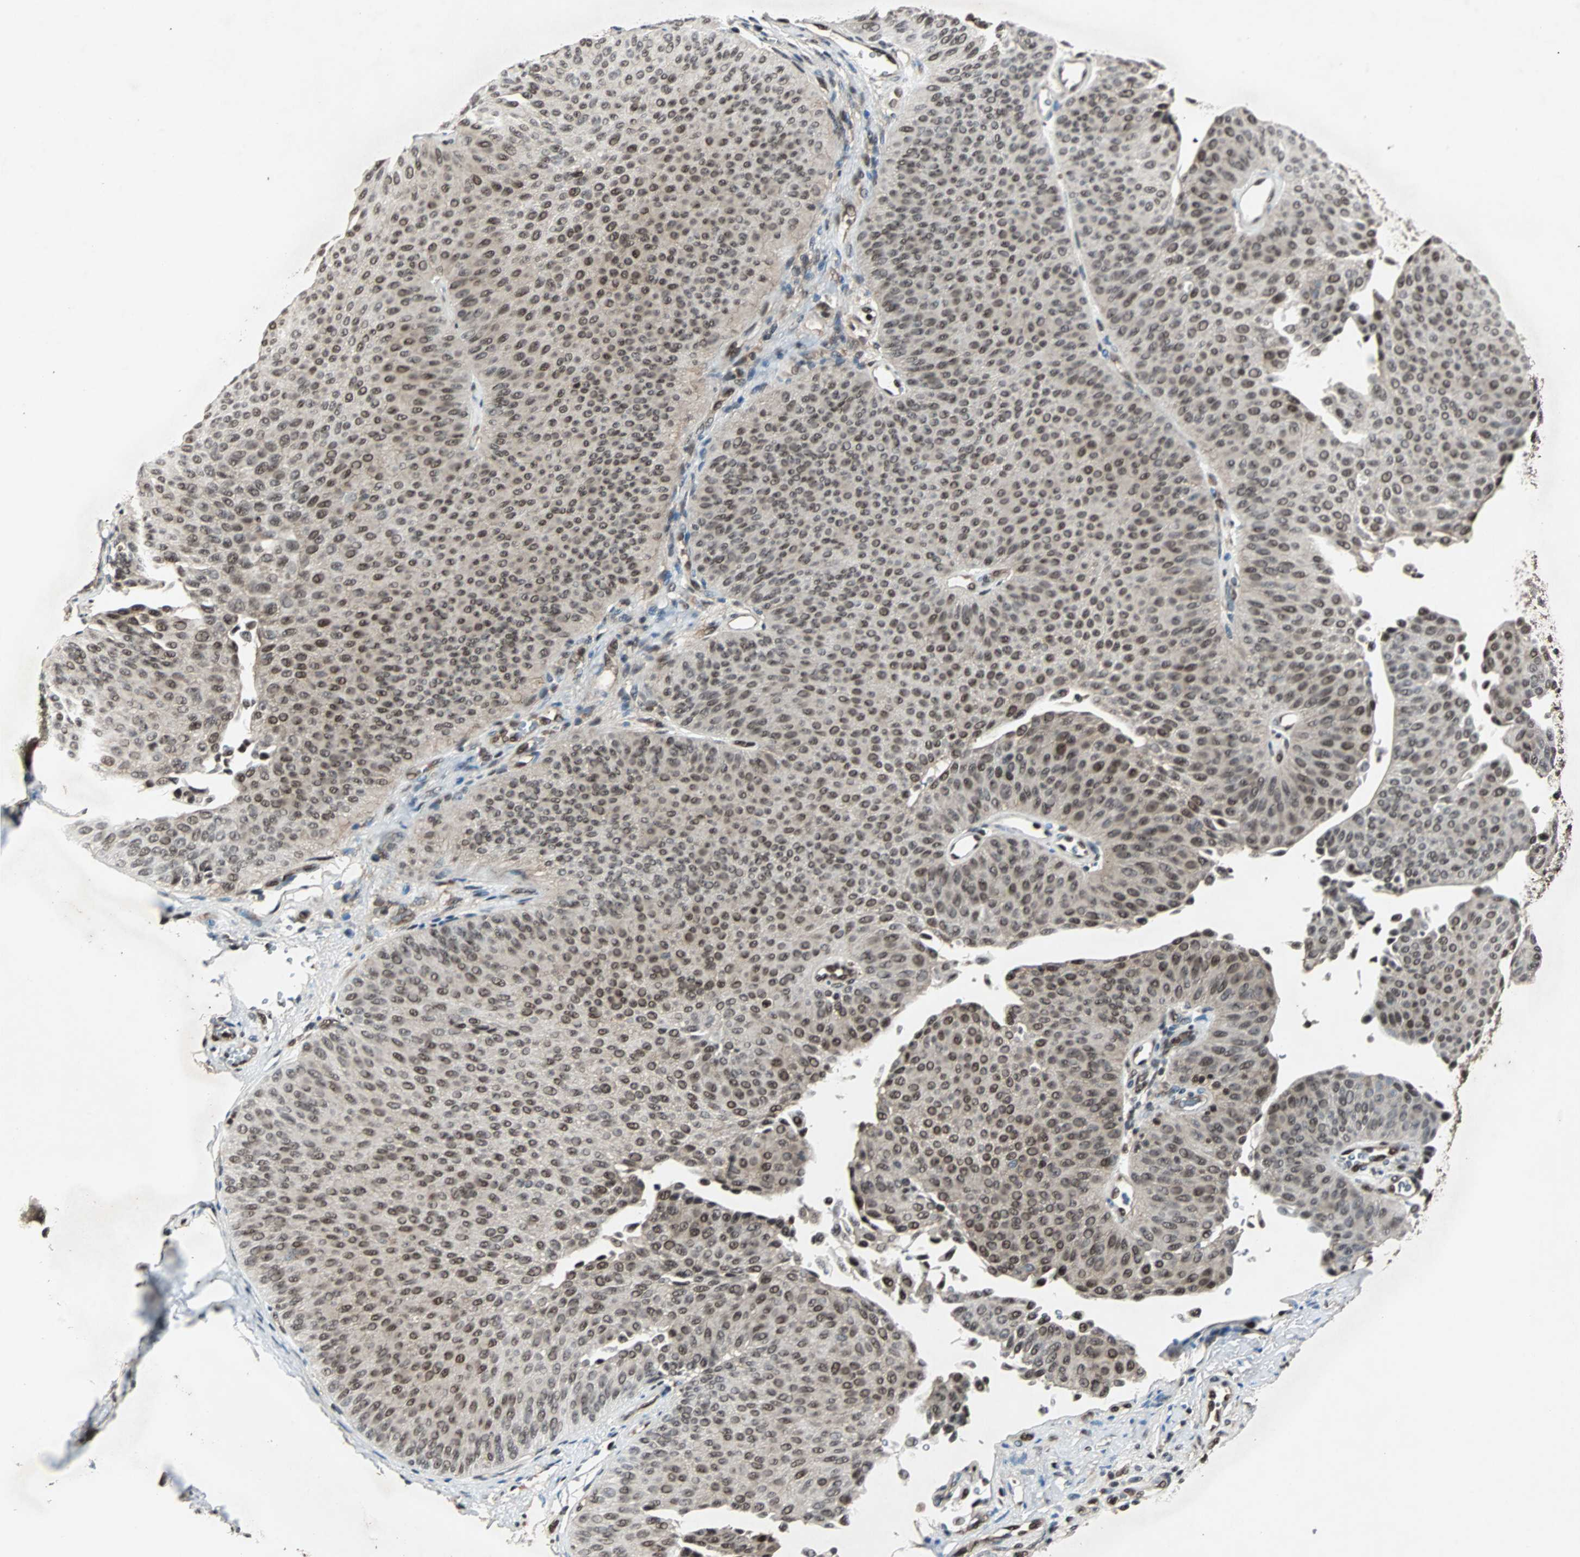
{"staining": {"intensity": "strong", "quantity": ">75%", "location": "cytoplasmic/membranous,nuclear"}, "tissue": "urothelial cancer", "cell_type": "Tumor cells", "image_type": "cancer", "snomed": [{"axis": "morphology", "description": "Urothelial carcinoma, Low grade"}, {"axis": "topography", "description": "Urinary bladder"}], "caption": "High-magnification brightfield microscopy of low-grade urothelial carcinoma stained with DAB (3,3'-diaminobenzidine) (brown) and counterstained with hematoxylin (blue). tumor cells exhibit strong cytoplasmic/membranous and nuclear staining is seen in about>75% of cells. (Stains: DAB in brown, nuclei in blue, Microscopy: brightfield microscopy at high magnification).", "gene": "ACLY", "patient": {"sex": "female", "age": 60}}